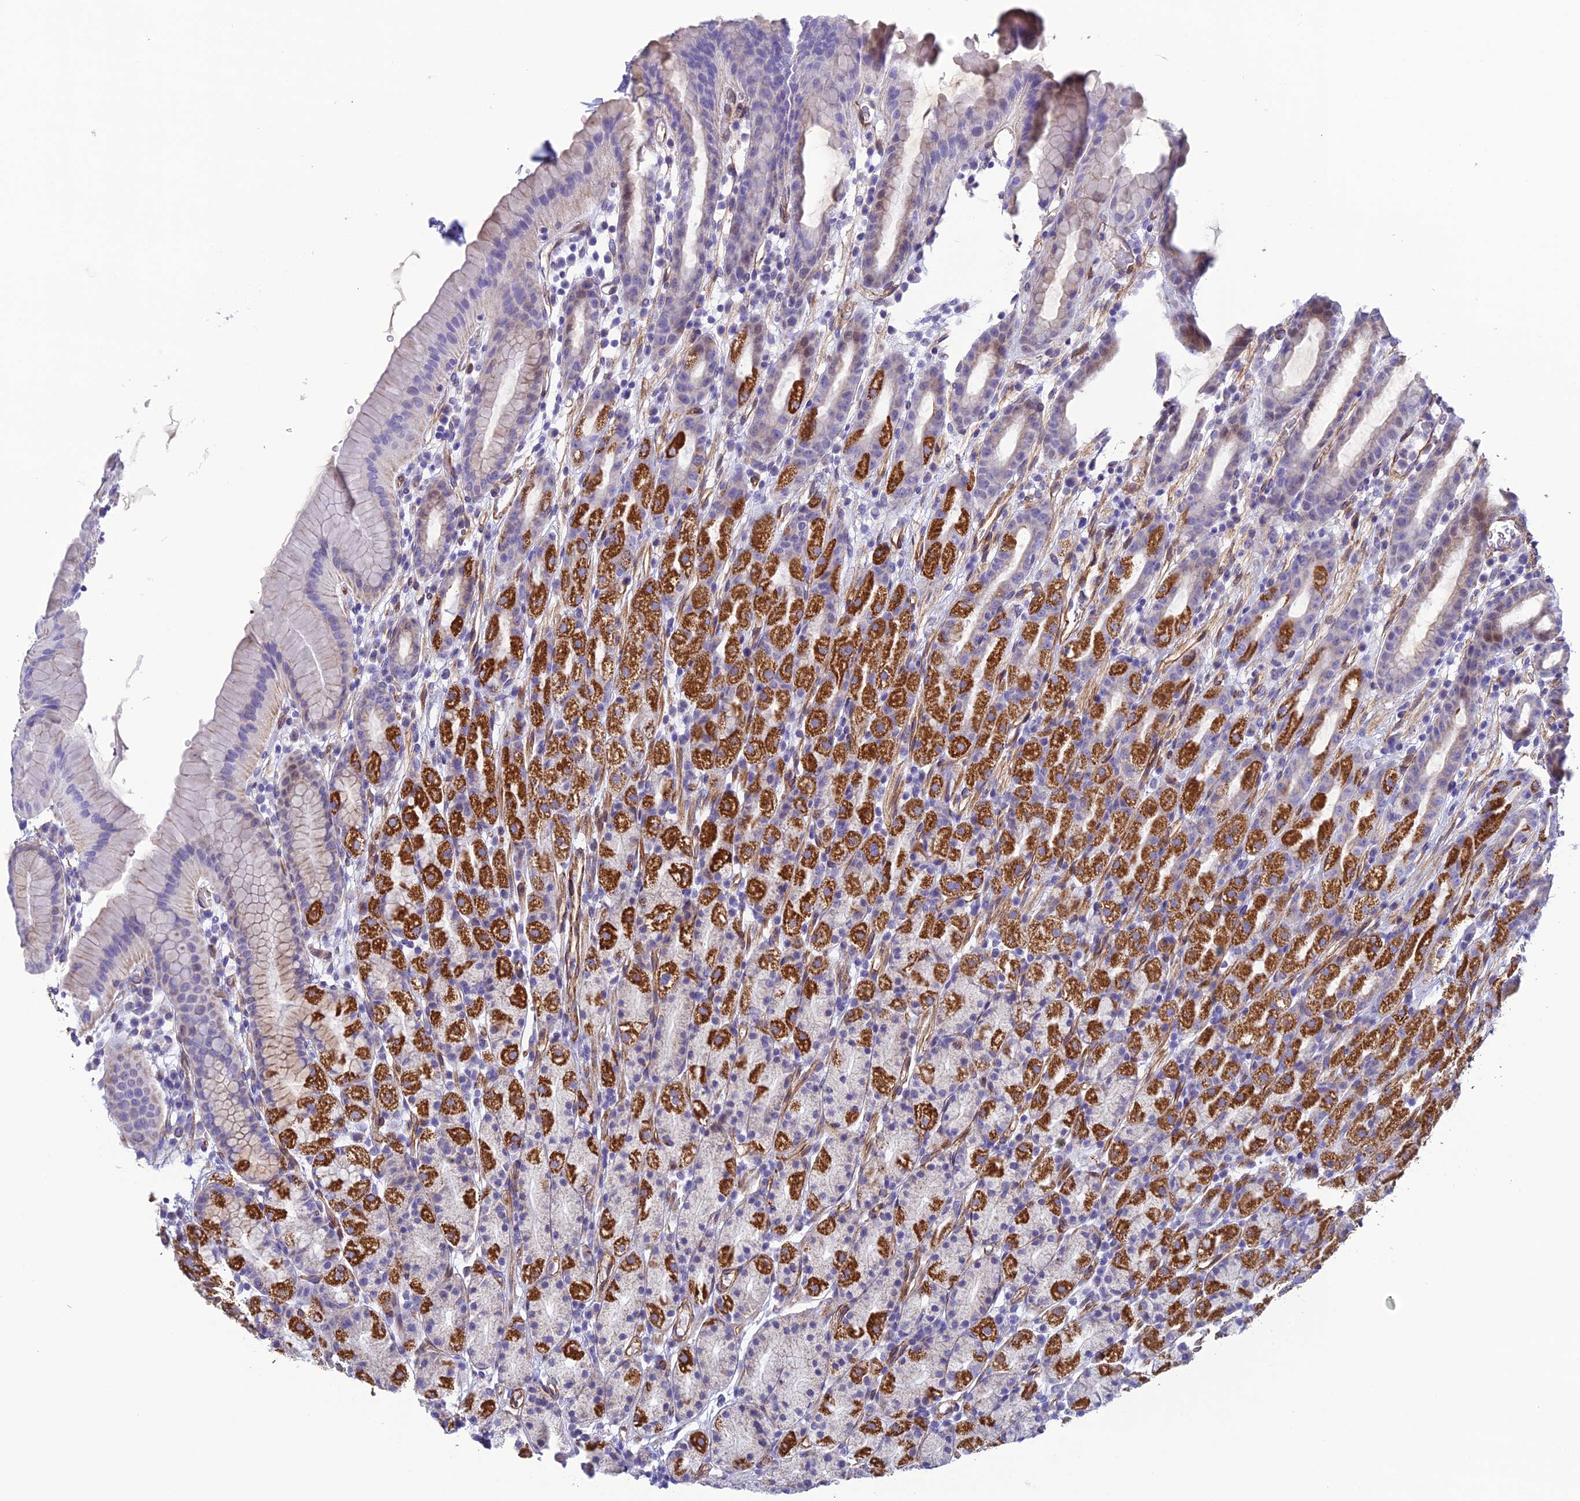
{"staining": {"intensity": "strong", "quantity": "25%-75%", "location": "cytoplasmic/membranous"}, "tissue": "stomach", "cell_type": "Glandular cells", "image_type": "normal", "snomed": [{"axis": "morphology", "description": "Normal tissue, NOS"}, {"axis": "topography", "description": "Stomach, upper"}], "caption": "Brown immunohistochemical staining in unremarkable human stomach demonstrates strong cytoplasmic/membranous expression in approximately 25%-75% of glandular cells.", "gene": "POMGNT1", "patient": {"sex": "male", "age": 47}}